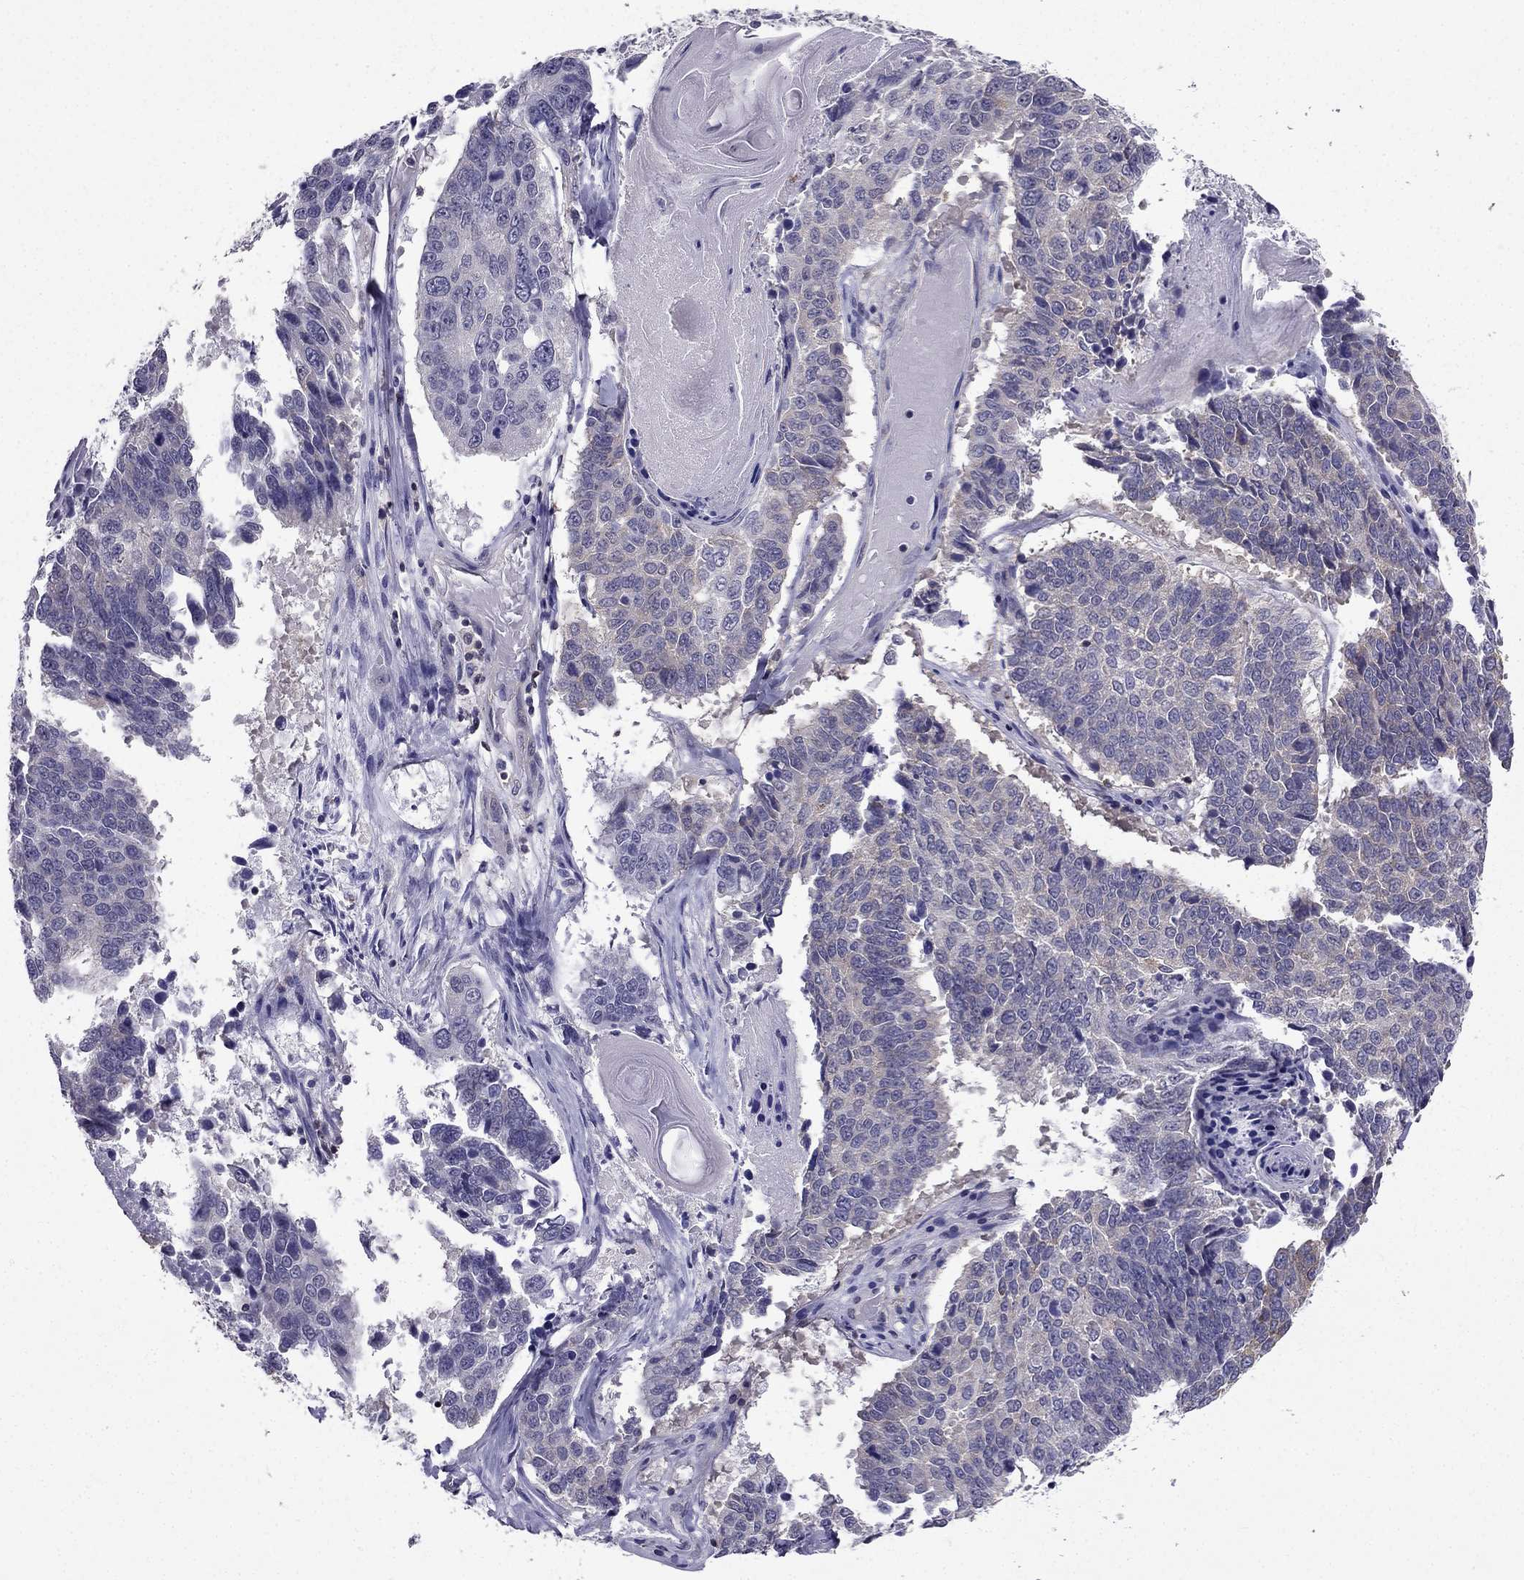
{"staining": {"intensity": "negative", "quantity": "none", "location": "none"}, "tissue": "lung cancer", "cell_type": "Tumor cells", "image_type": "cancer", "snomed": [{"axis": "morphology", "description": "Squamous cell carcinoma, NOS"}, {"axis": "topography", "description": "Lung"}], "caption": "Human lung cancer stained for a protein using immunohistochemistry demonstrates no positivity in tumor cells.", "gene": "AAK1", "patient": {"sex": "male", "age": 73}}